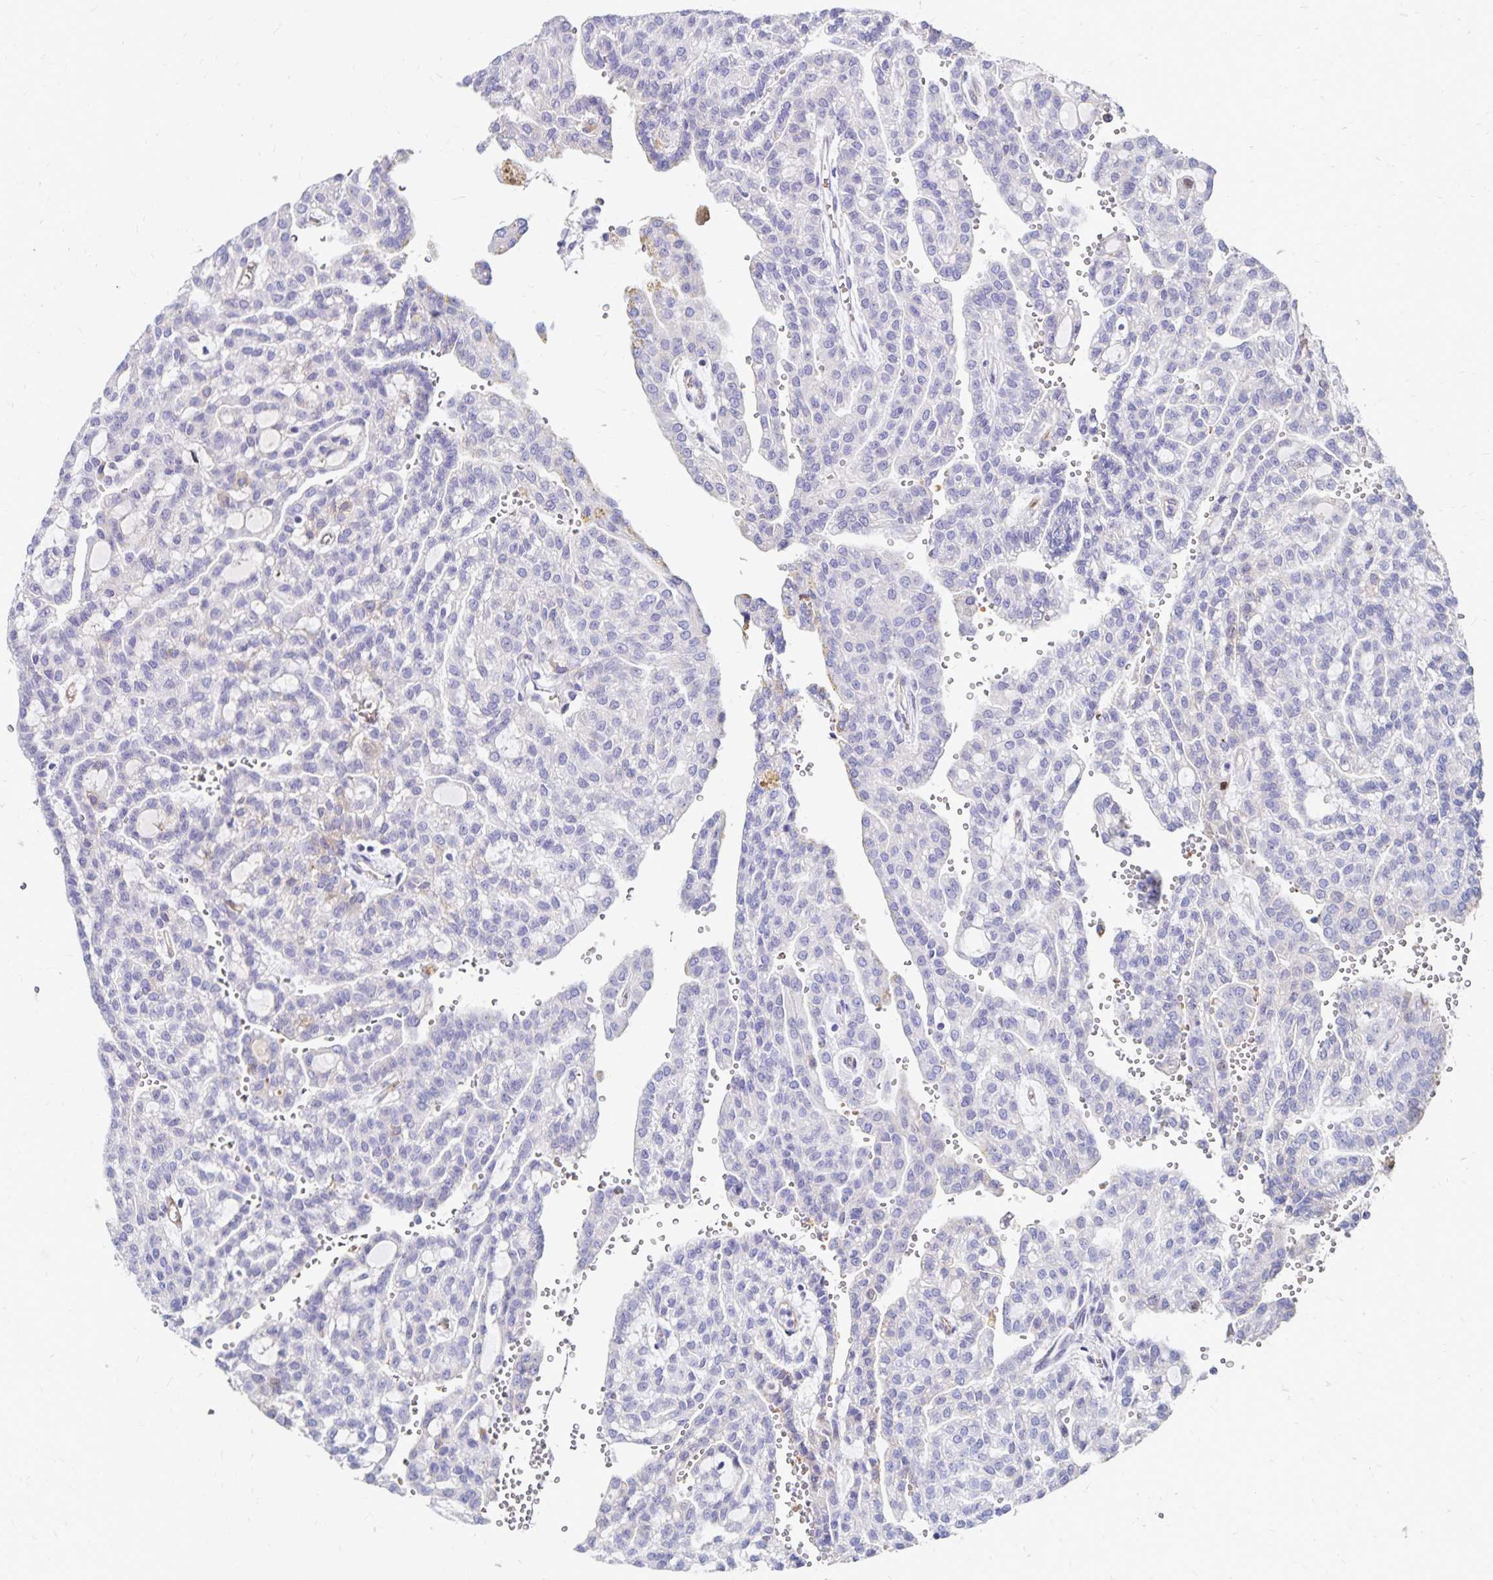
{"staining": {"intensity": "moderate", "quantity": "<25%", "location": "cytoplasmic/membranous"}, "tissue": "renal cancer", "cell_type": "Tumor cells", "image_type": "cancer", "snomed": [{"axis": "morphology", "description": "Adenocarcinoma, NOS"}, {"axis": "topography", "description": "Kidney"}], "caption": "The immunohistochemical stain shows moderate cytoplasmic/membranous positivity in tumor cells of renal adenocarcinoma tissue.", "gene": "NECAP1", "patient": {"sex": "male", "age": 63}}